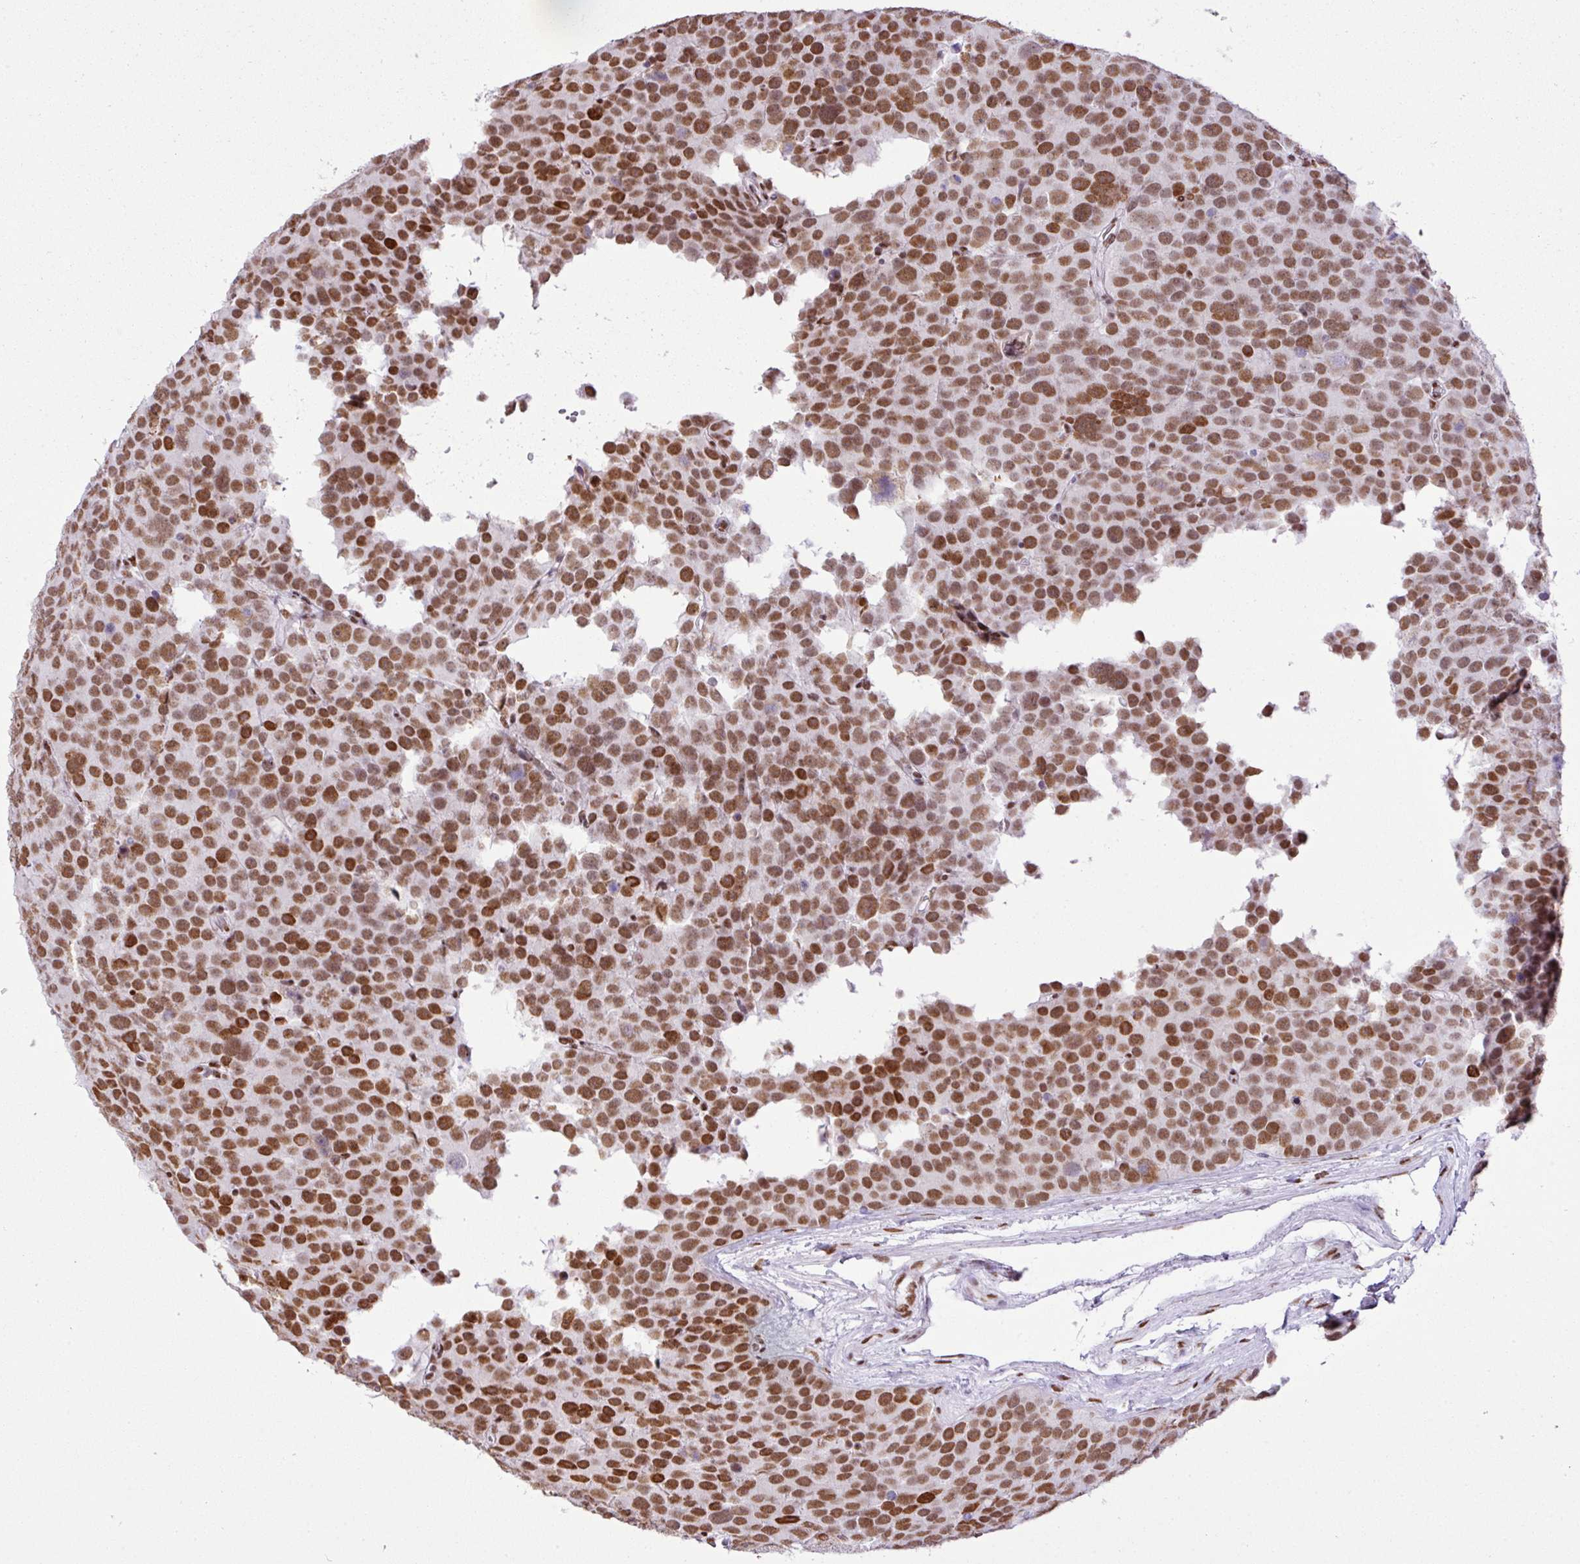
{"staining": {"intensity": "moderate", "quantity": ">75%", "location": "nuclear"}, "tissue": "testis cancer", "cell_type": "Tumor cells", "image_type": "cancer", "snomed": [{"axis": "morphology", "description": "Seminoma, NOS"}, {"axis": "topography", "description": "Testis"}], "caption": "A medium amount of moderate nuclear staining is seen in approximately >75% of tumor cells in seminoma (testis) tissue.", "gene": "RARG", "patient": {"sex": "male", "age": 71}}